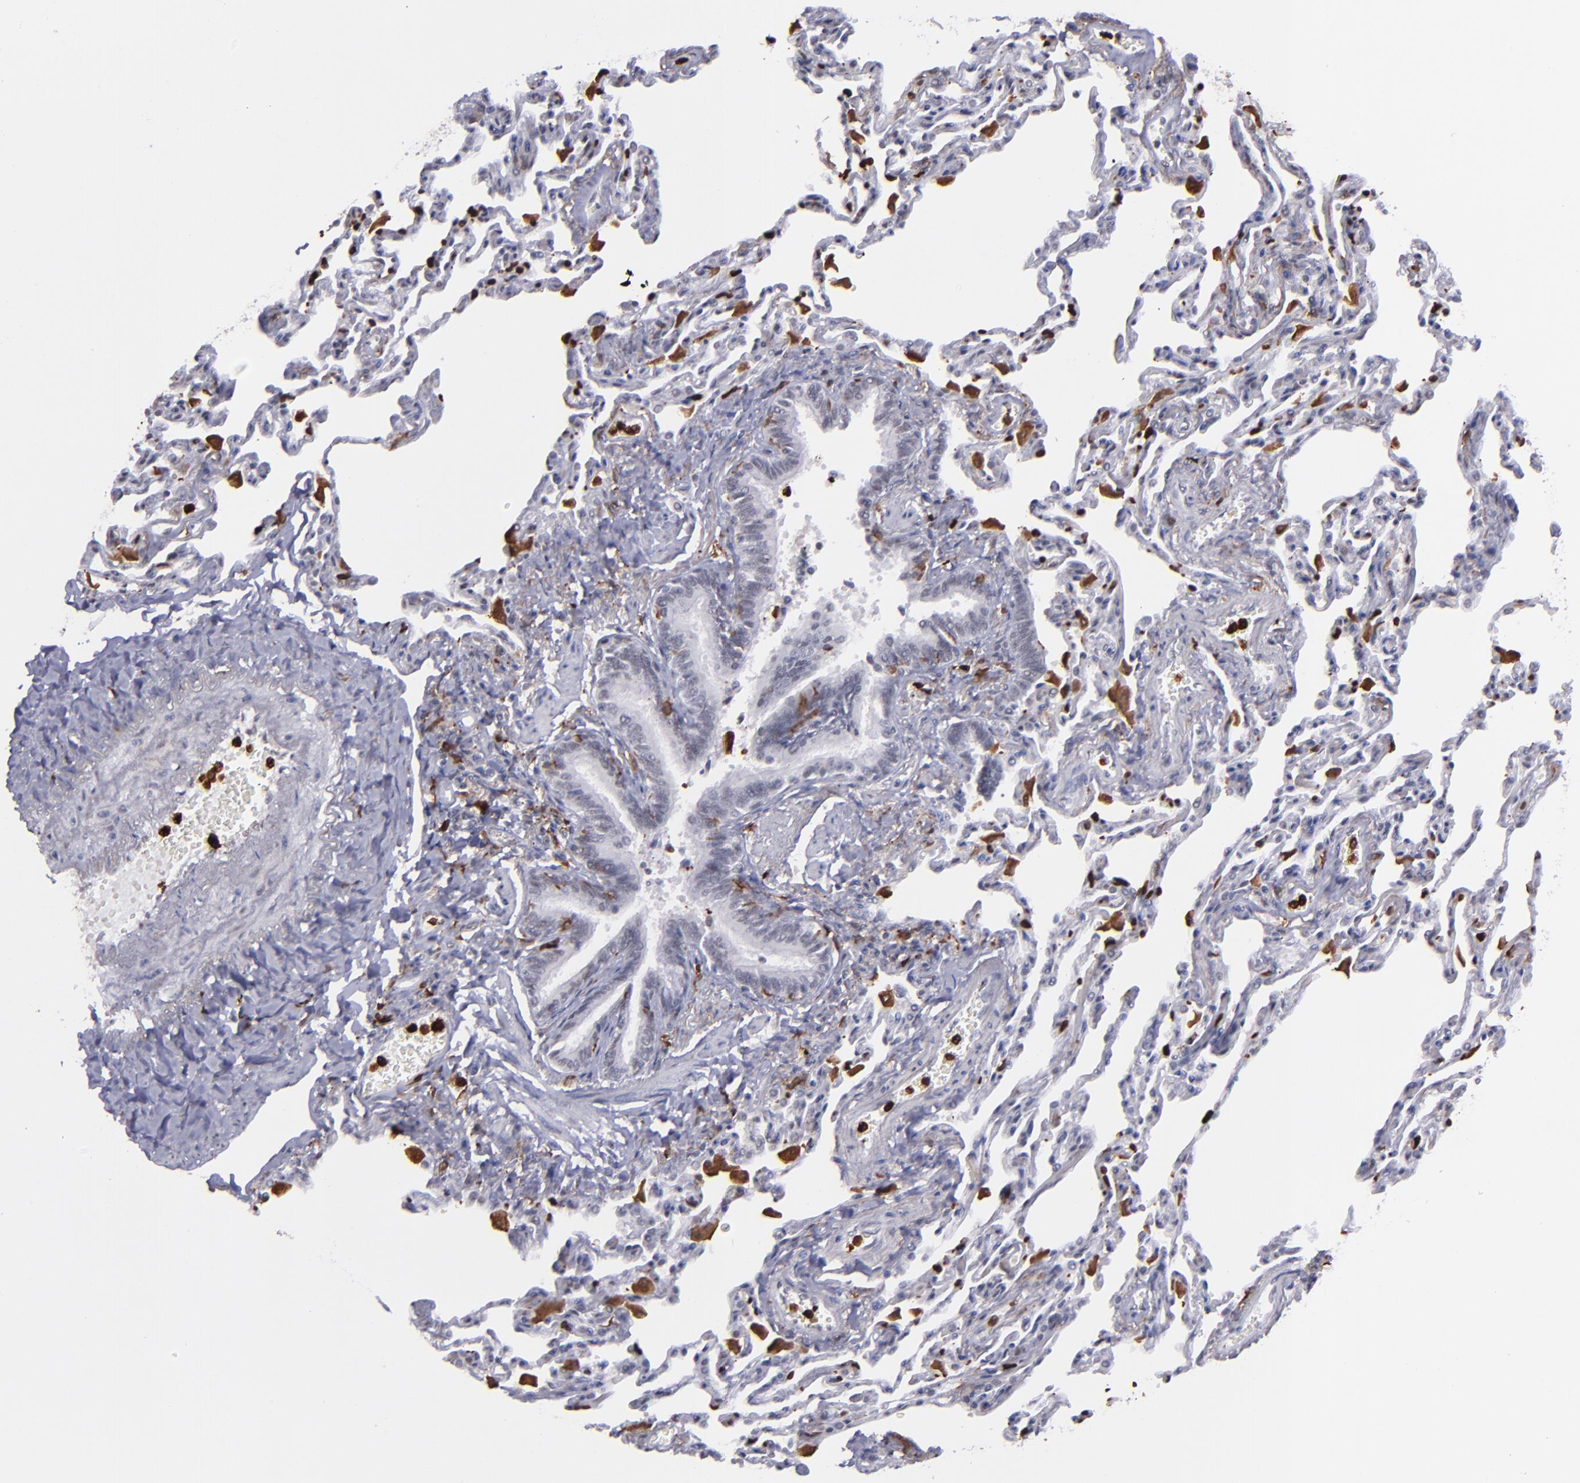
{"staining": {"intensity": "negative", "quantity": "none", "location": "none"}, "tissue": "bronchus", "cell_type": "Respiratory epithelial cells", "image_type": "normal", "snomed": [{"axis": "morphology", "description": "Normal tissue, NOS"}, {"axis": "topography", "description": "Lung"}], "caption": "Immunohistochemistry (IHC) histopathology image of normal bronchus: bronchus stained with DAB exhibits no significant protein staining in respiratory epithelial cells. The staining is performed using DAB (3,3'-diaminobenzidine) brown chromogen with nuclei counter-stained in using hematoxylin.", "gene": "NCF2", "patient": {"sex": "male", "age": 64}}